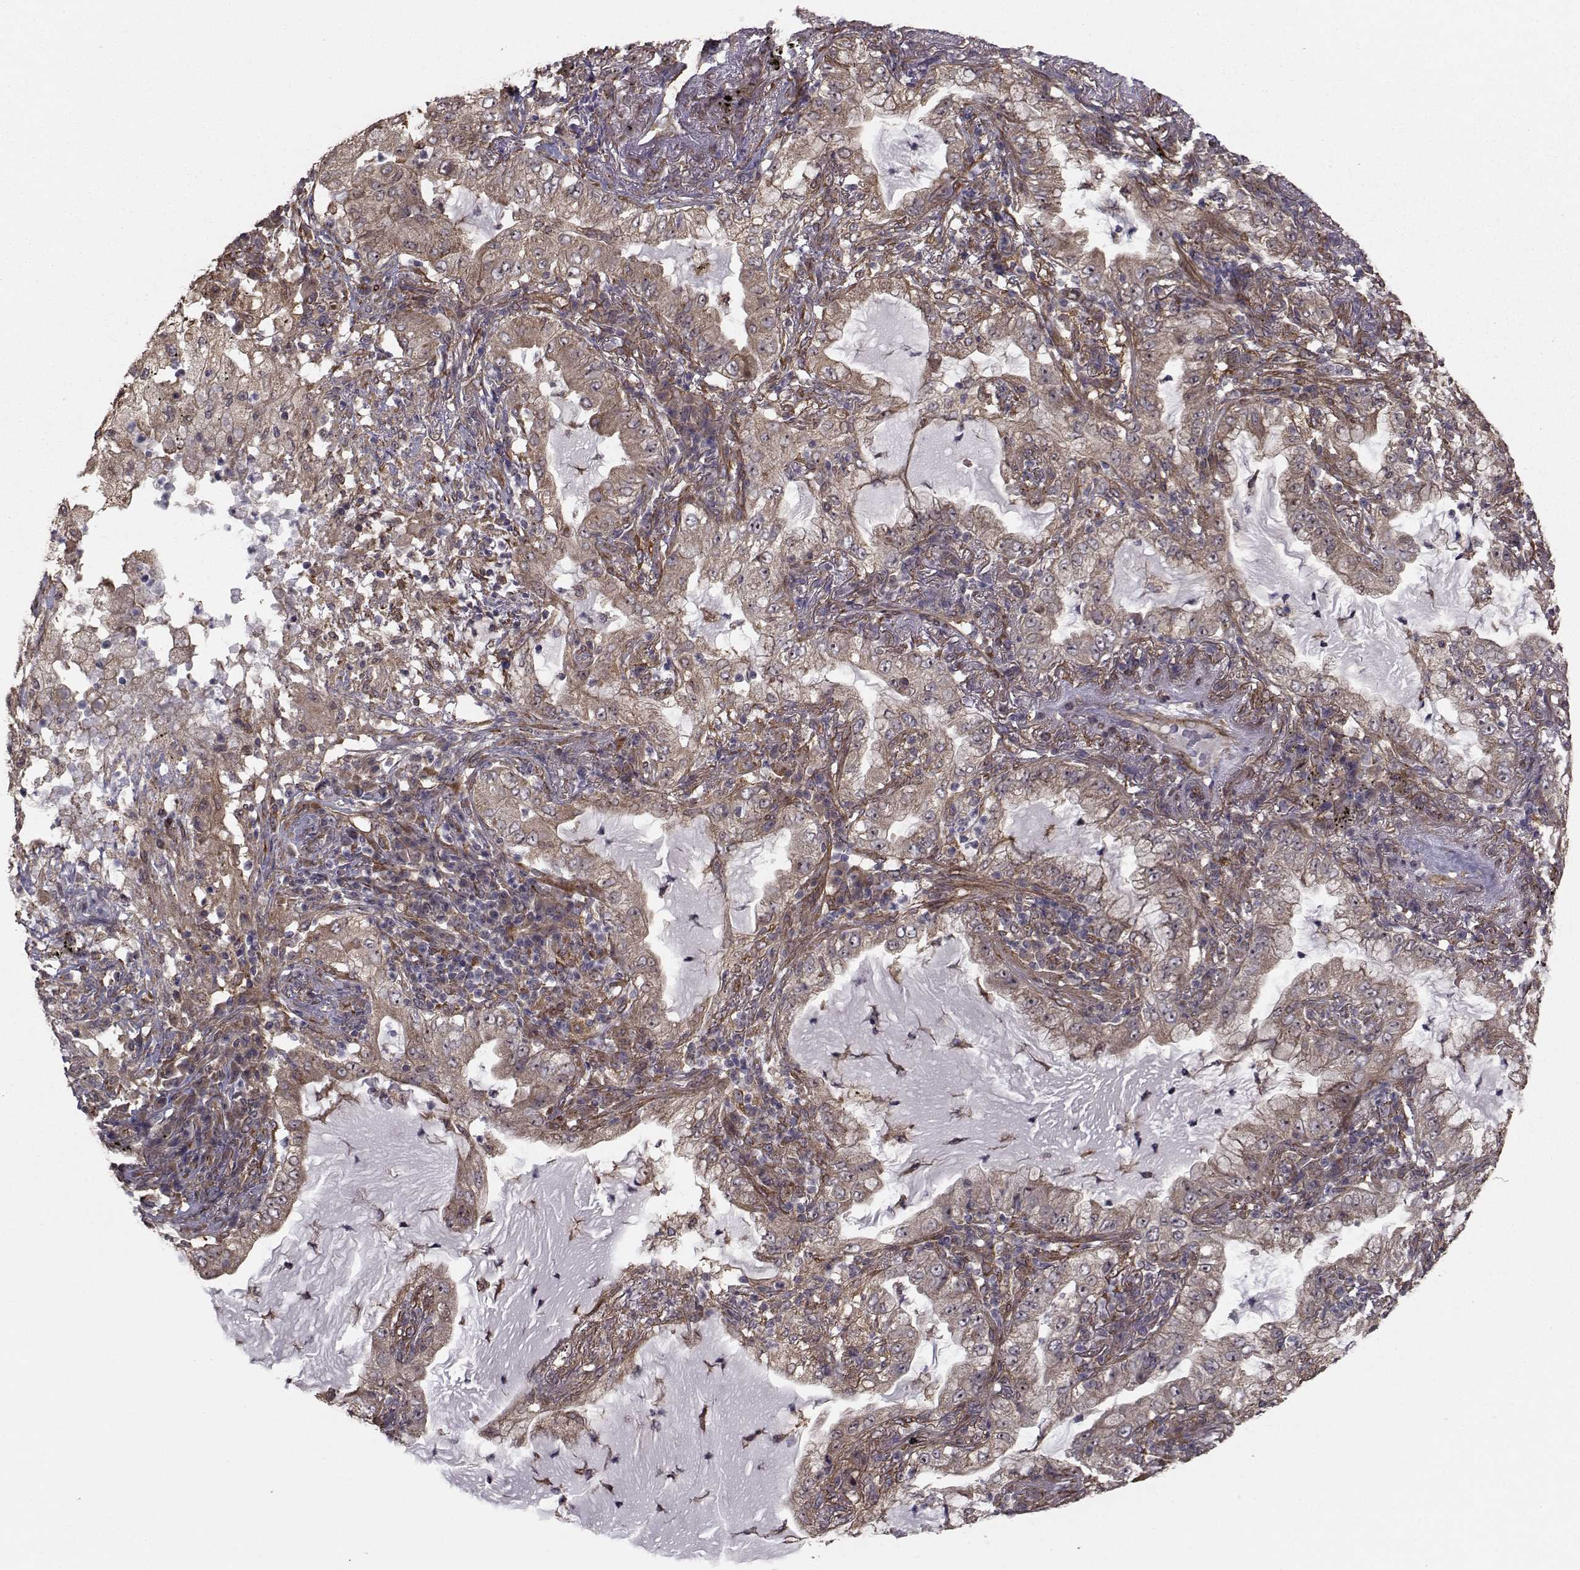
{"staining": {"intensity": "moderate", "quantity": "25%-75%", "location": "cytoplasmic/membranous"}, "tissue": "lung cancer", "cell_type": "Tumor cells", "image_type": "cancer", "snomed": [{"axis": "morphology", "description": "Adenocarcinoma, NOS"}, {"axis": "topography", "description": "Lung"}], "caption": "Immunohistochemical staining of lung cancer reveals medium levels of moderate cytoplasmic/membranous protein expression in approximately 25%-75% of tumor cells.", "gene": "TRIP10", "patient": {"sex": "female", "age": 73}}